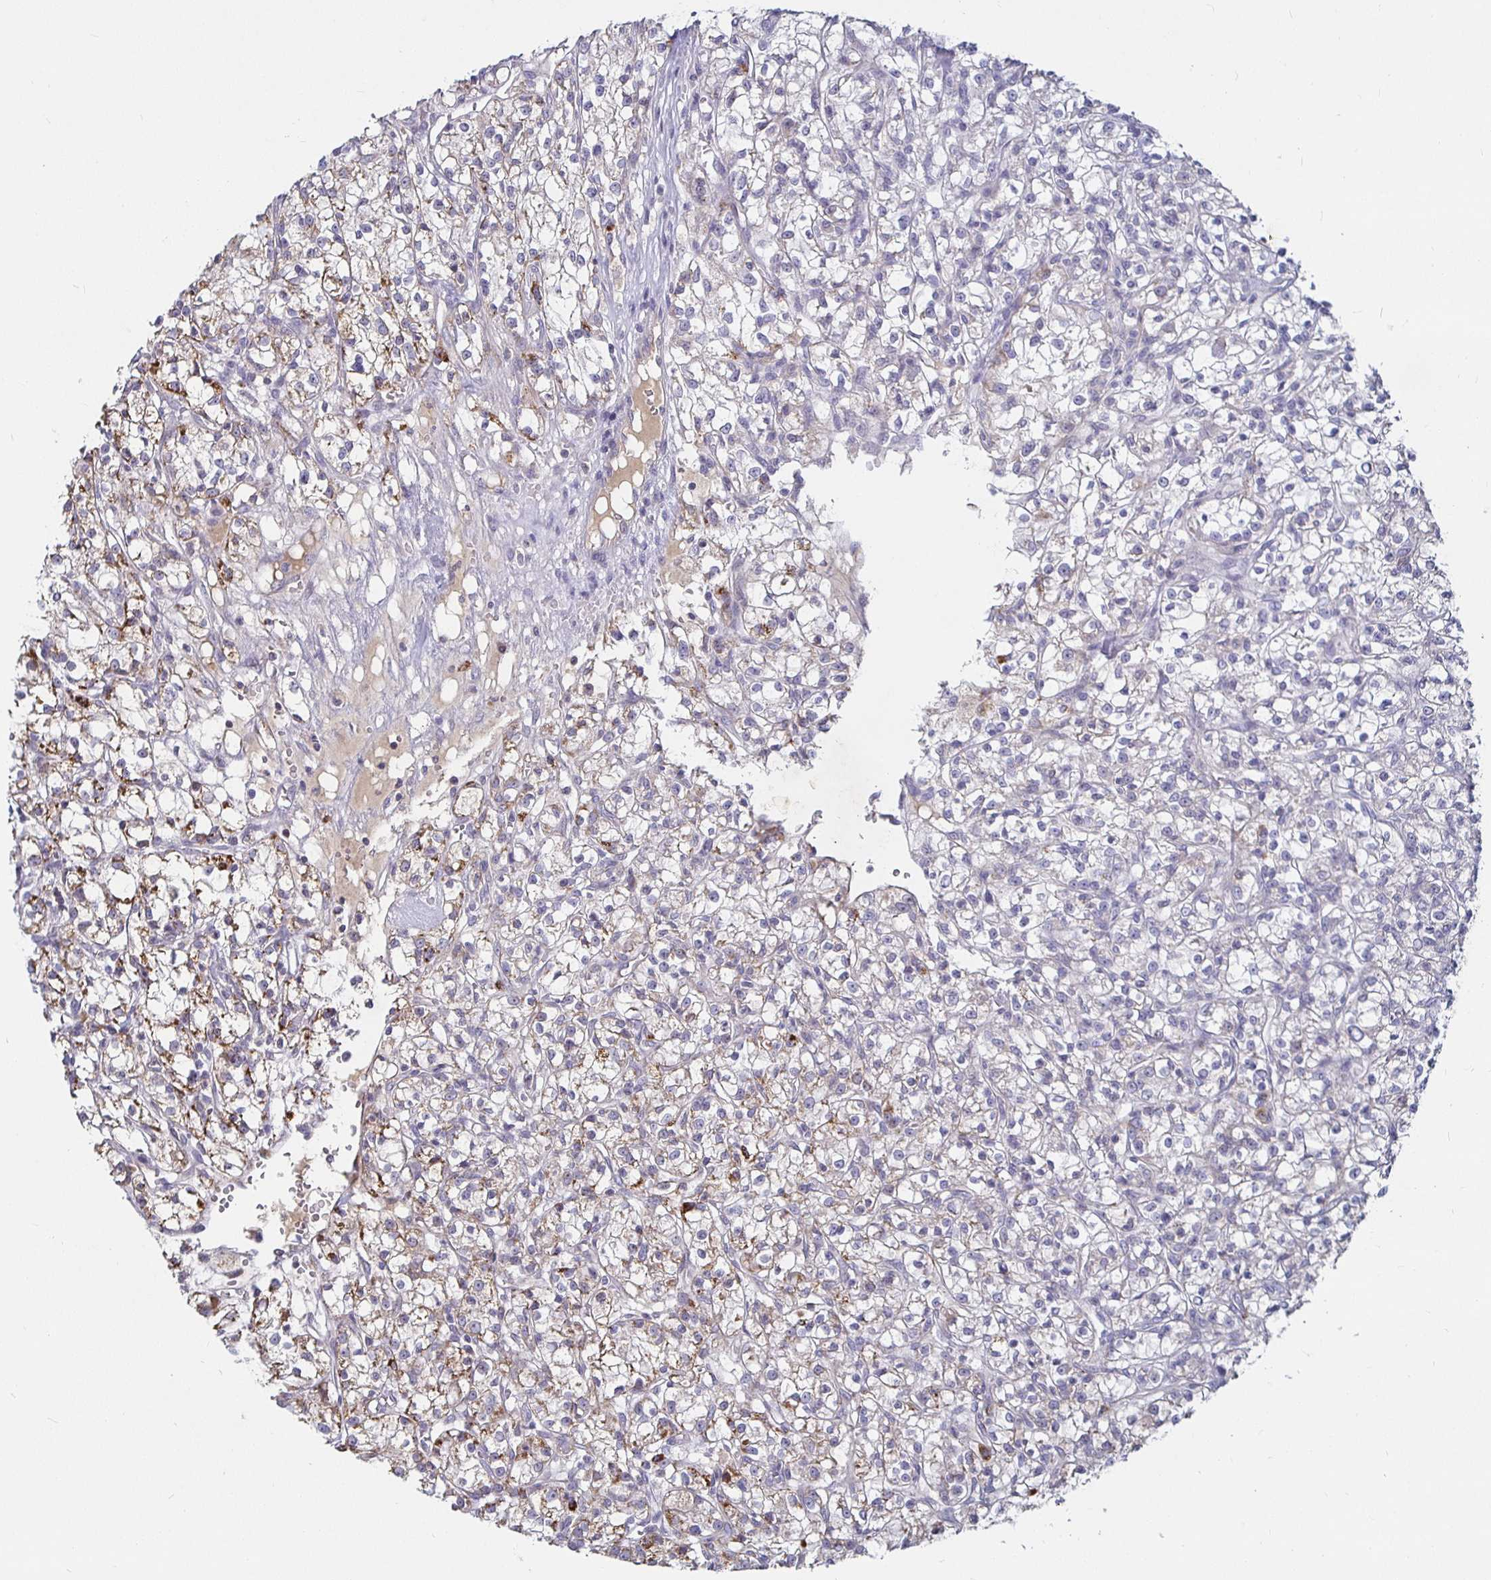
{"staining": {"intensity": "weak", "quantity": "<25%", "location": "cytoplasmic/membranous"}, "tissue": "renal cancer", "cell_type": "Tumor cells", "image_type": "cancer", "snomed": [{"axis": "morphology", "description": "Adenocarcinoma, NOS"}, {"axis": "topography", "description": "Kidney"}], "caption": "This is a histopathology image of IHC staining of renal adenocarcinoma, which shows no expression in tumor cells. (DAB (3,3'-diaminobenzidine) immunohistochemistry (IHC), high magnification).", "gene": "RNF144B", "patient": {"sex": "female", "age": 59}}